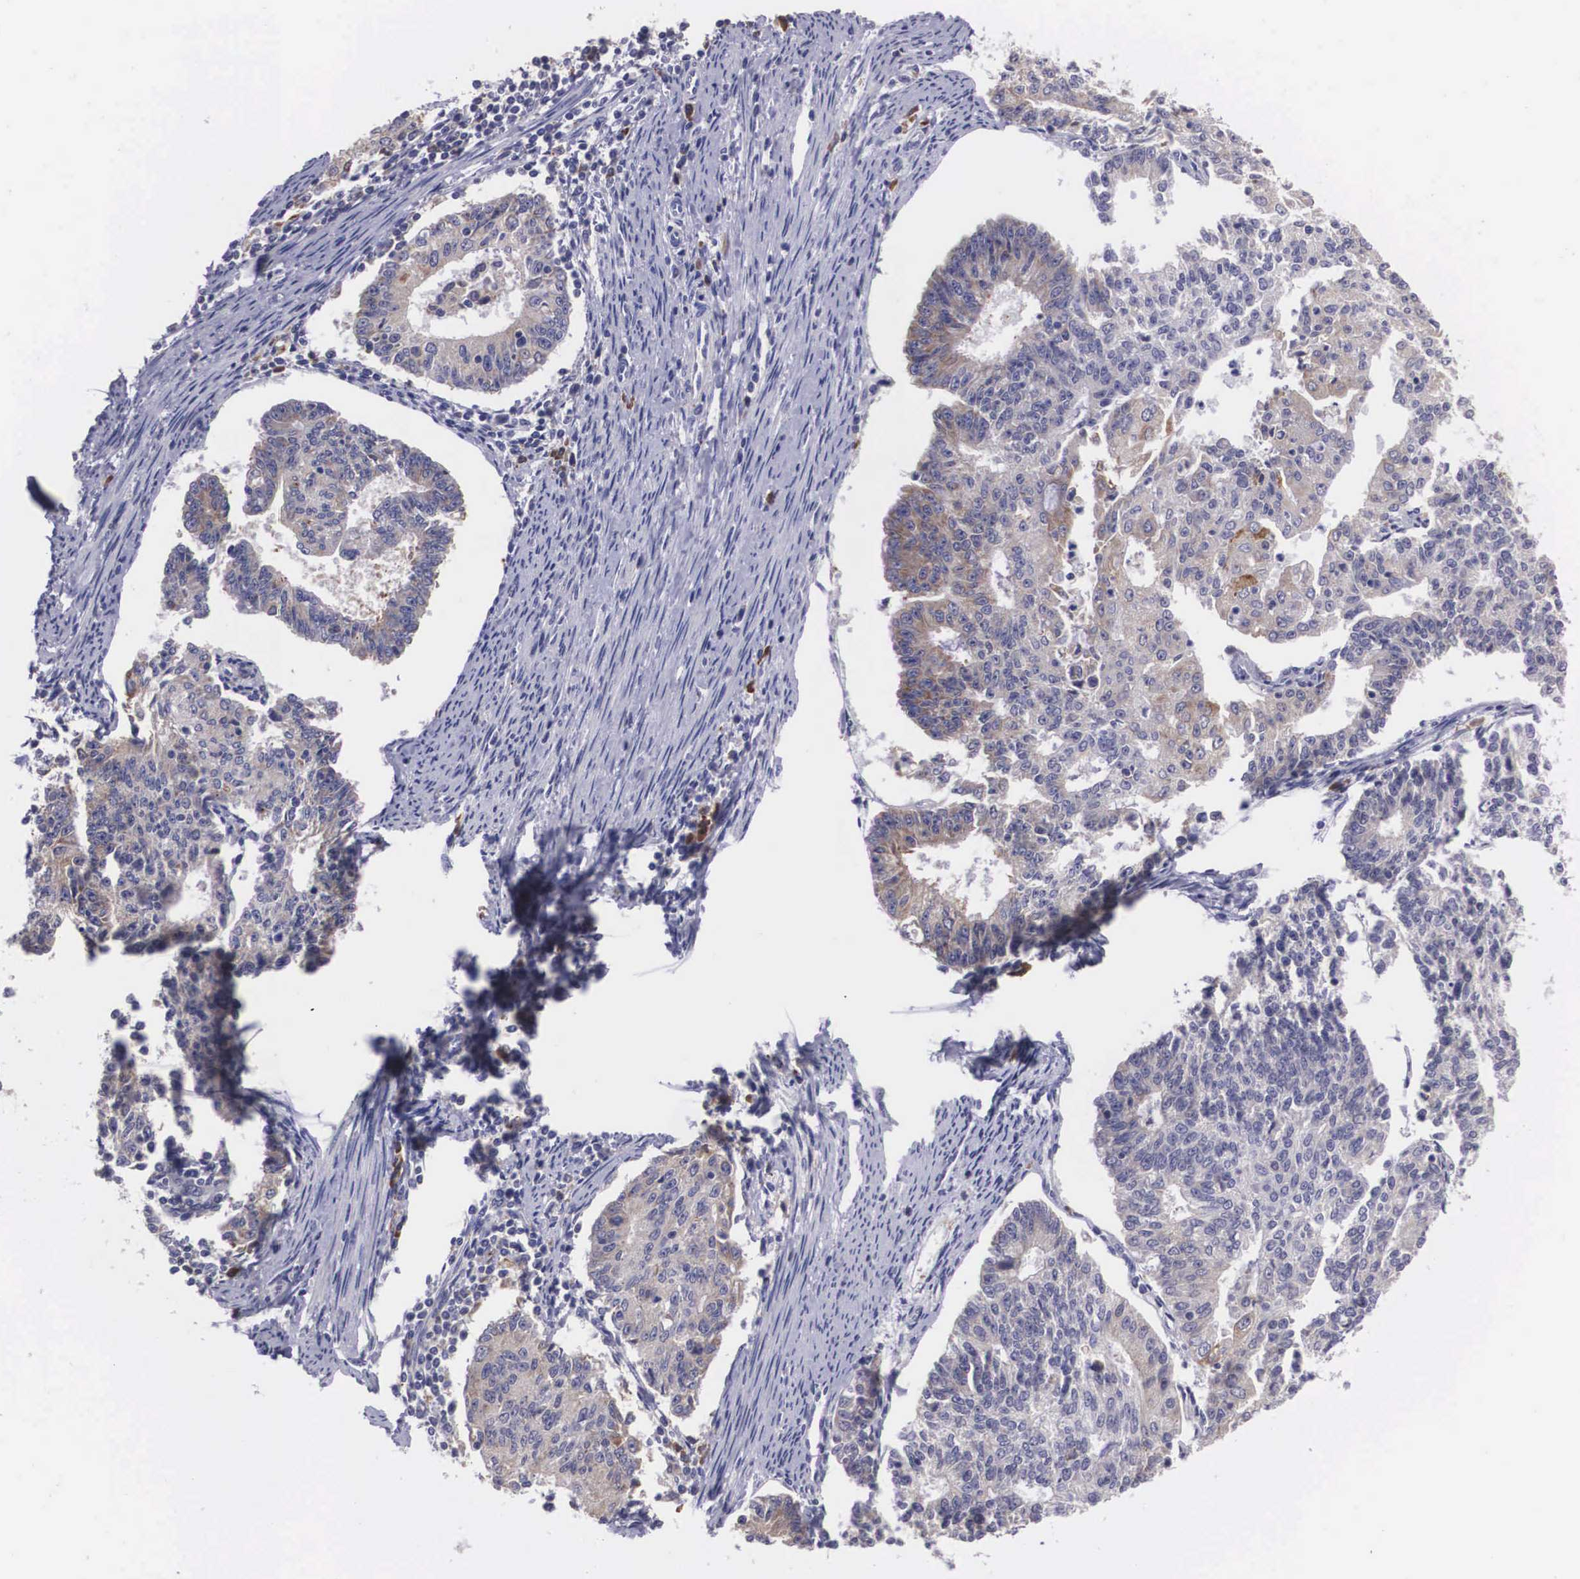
{"staining": {"intensity": "weak", "quantity": "<25%", "location": "cytoplasmic/membranous"}, "tissue": "endometrial cancer", "cell_type": "Tumor cells", "image_type": "cancer", "snomed": [{"axis": "morphology", "description": "Adenocarcinoma, NOS"}, {"axis": "topography", "description": "Endometrium"}], "caption": "DAB immunohistochemical staining of human endometrial cancer displays no significant expression in tumor cells. (Stains: DAB (3,3'-diaminobenzidine) immunohistochemistry (IHC) with hematoxylin counter stain, Microscopy: brightfield microscopy at high magnification).", "gene": "CRELD2", "patient": {"sex": "female", "age": 56}}